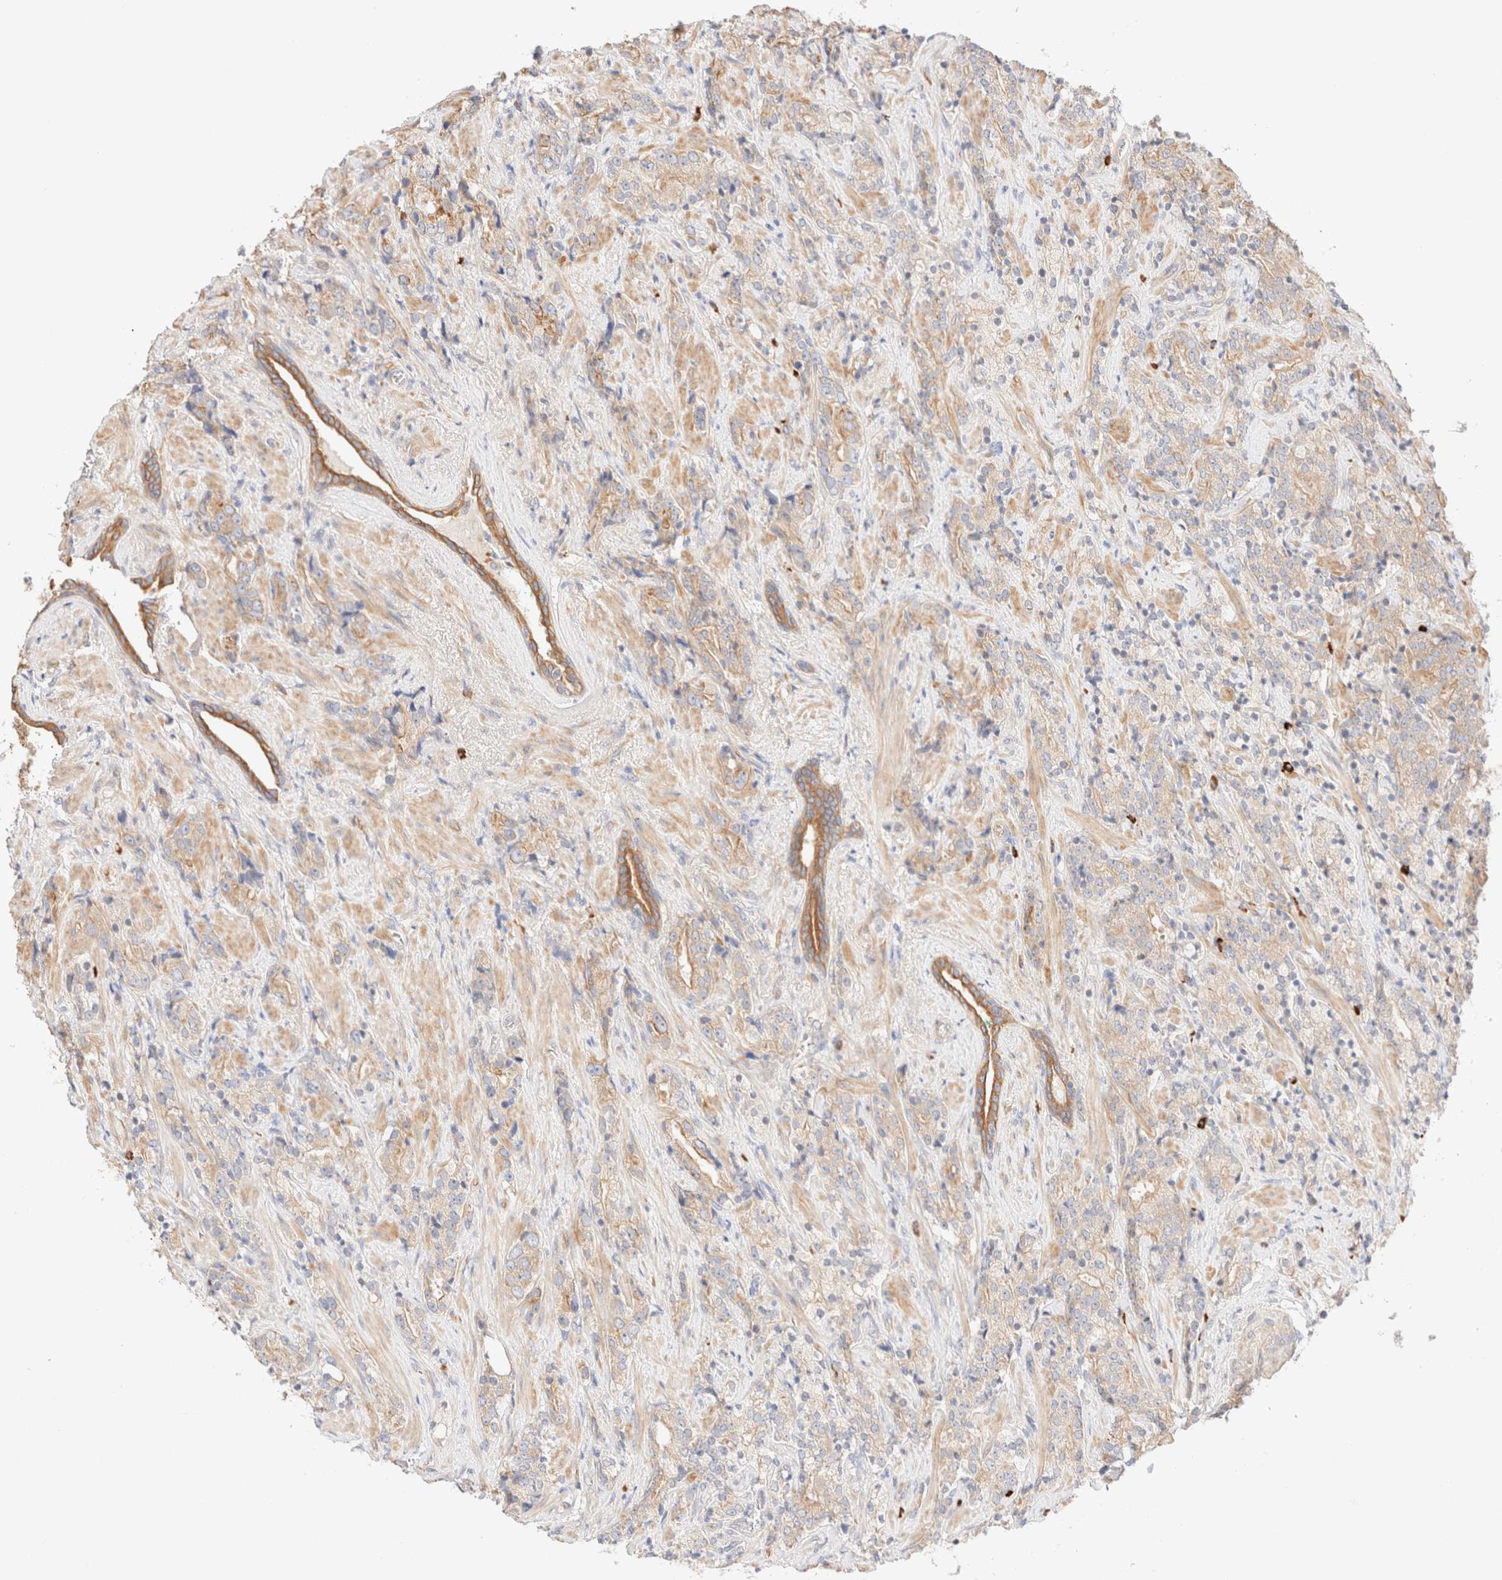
{"staining": {"intensity": "weak", "quantity": ">75%", "location": "cytoplasmic/membranous"}, "tissue": "prostate cancer", "cell_type": "Tumor cells", "image_type": "cancer", "snomed": [{"axis": "morphology", "description": "Adenocarcinoma, High grade"}, {"axis": "topography", "description": "Prostate"}], "caption": "Human prostate adenocarcinoma (high-grade) stained for a protein (brown) exhibits weak cytoplasmic/membranous positive expression in about >75% of tumor cells.", "gene": "NIBAN2", "patient": {"sex": "male", "age": 71}}